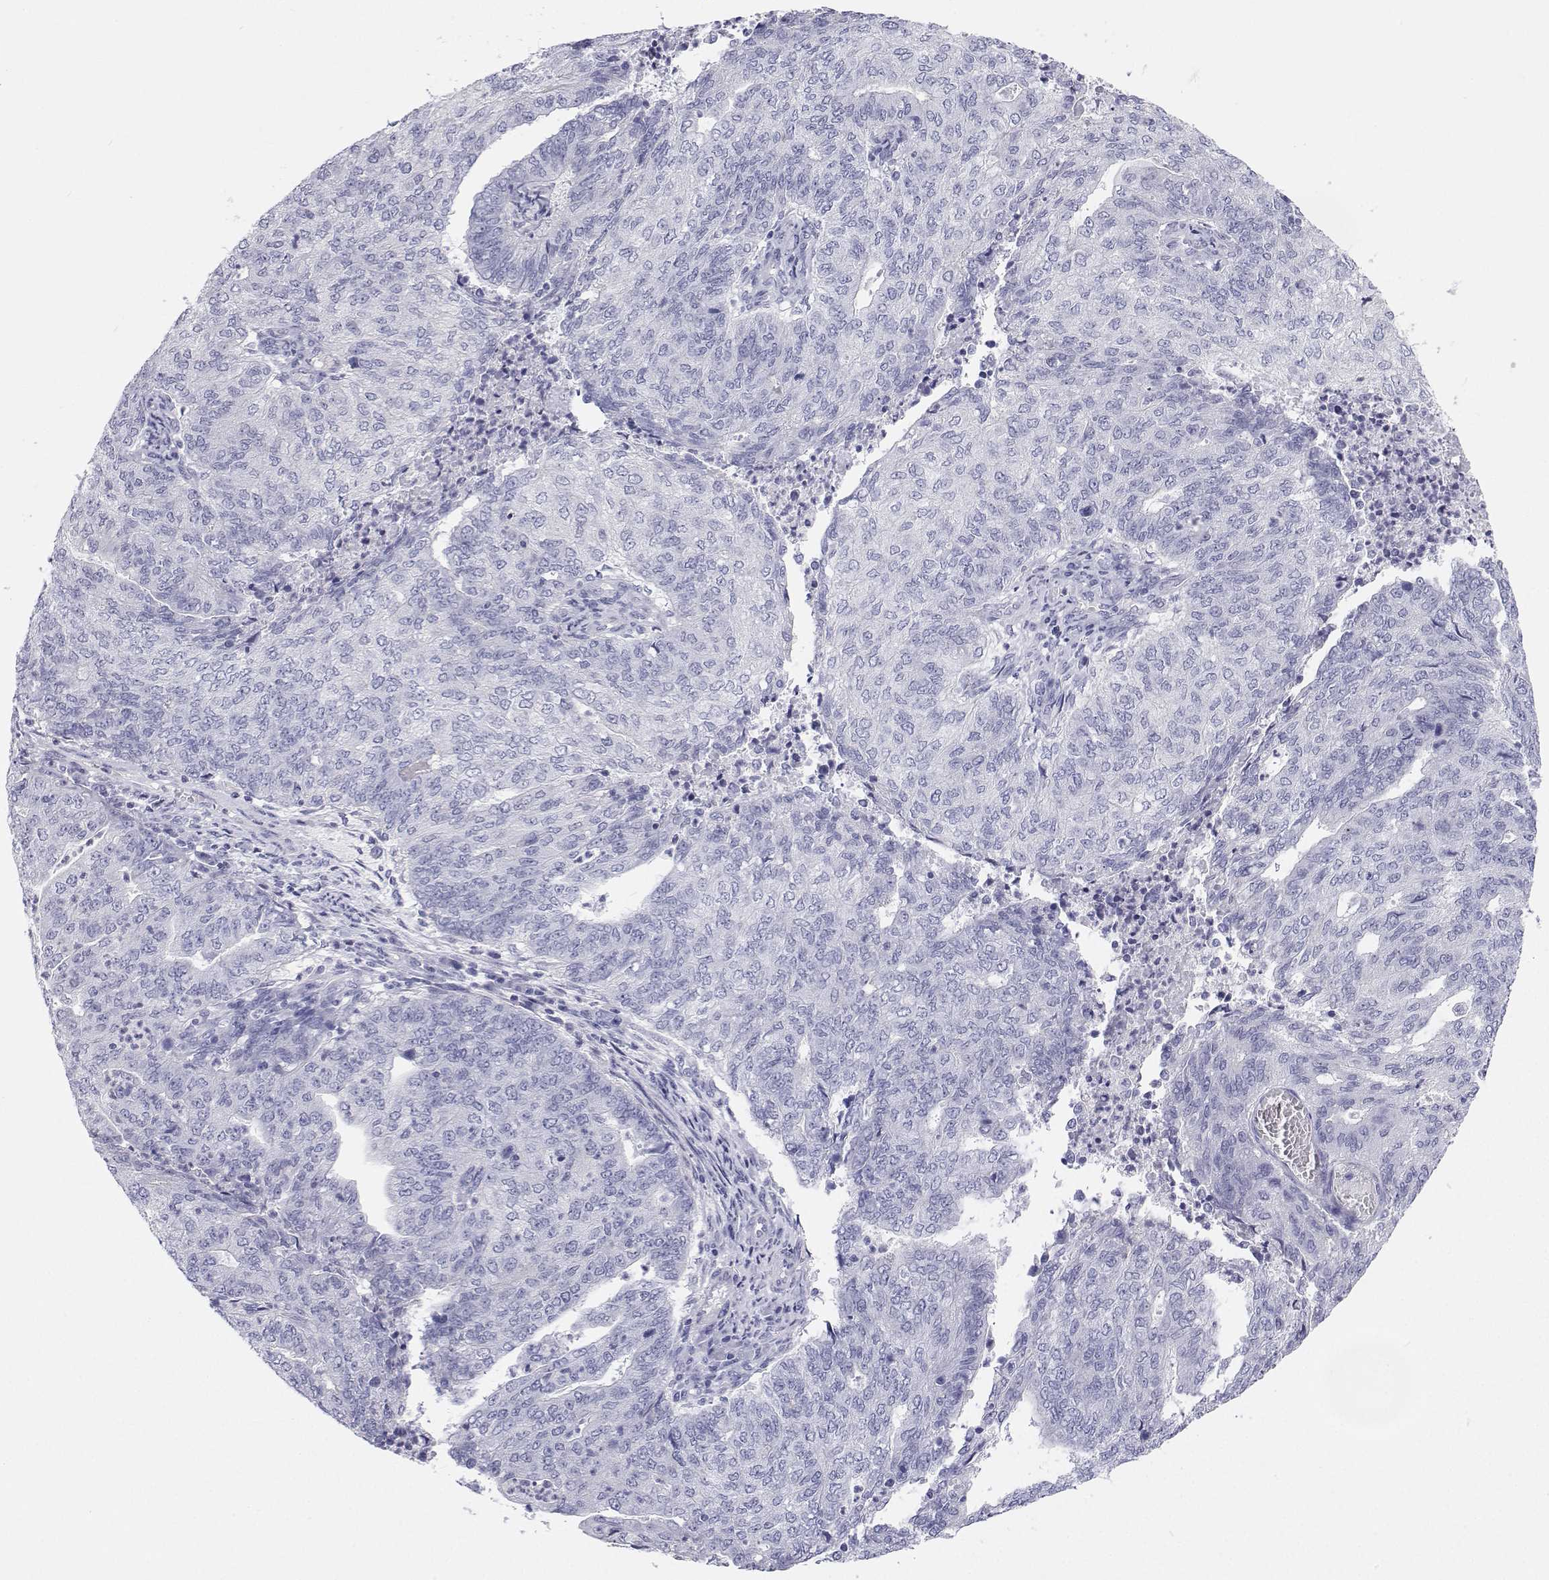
{"staining": {"intensity": "negative", "quantity": "none", "location": "none"}, "tissue": "endometrial cancer", "cell_type": "Tumor cells", "image_type": "cancer", "snomed": [{"axis": "morphology", "description": "Adenocarcinoma, NOS"}, {"axis": "topography", "description": "Endometrium"}], "caption": "The immunohistochemistry photomicrograph has no significant expression in tumor cells of adenocarcinoma (endometrial) tissue. (DAB (3,3'-diaminobenzidine) immunohistochemistry visualized using brightfield microscopy, high magnification).", "gene": "BHMT", "patient": {"sex": "female", "age": 82}}